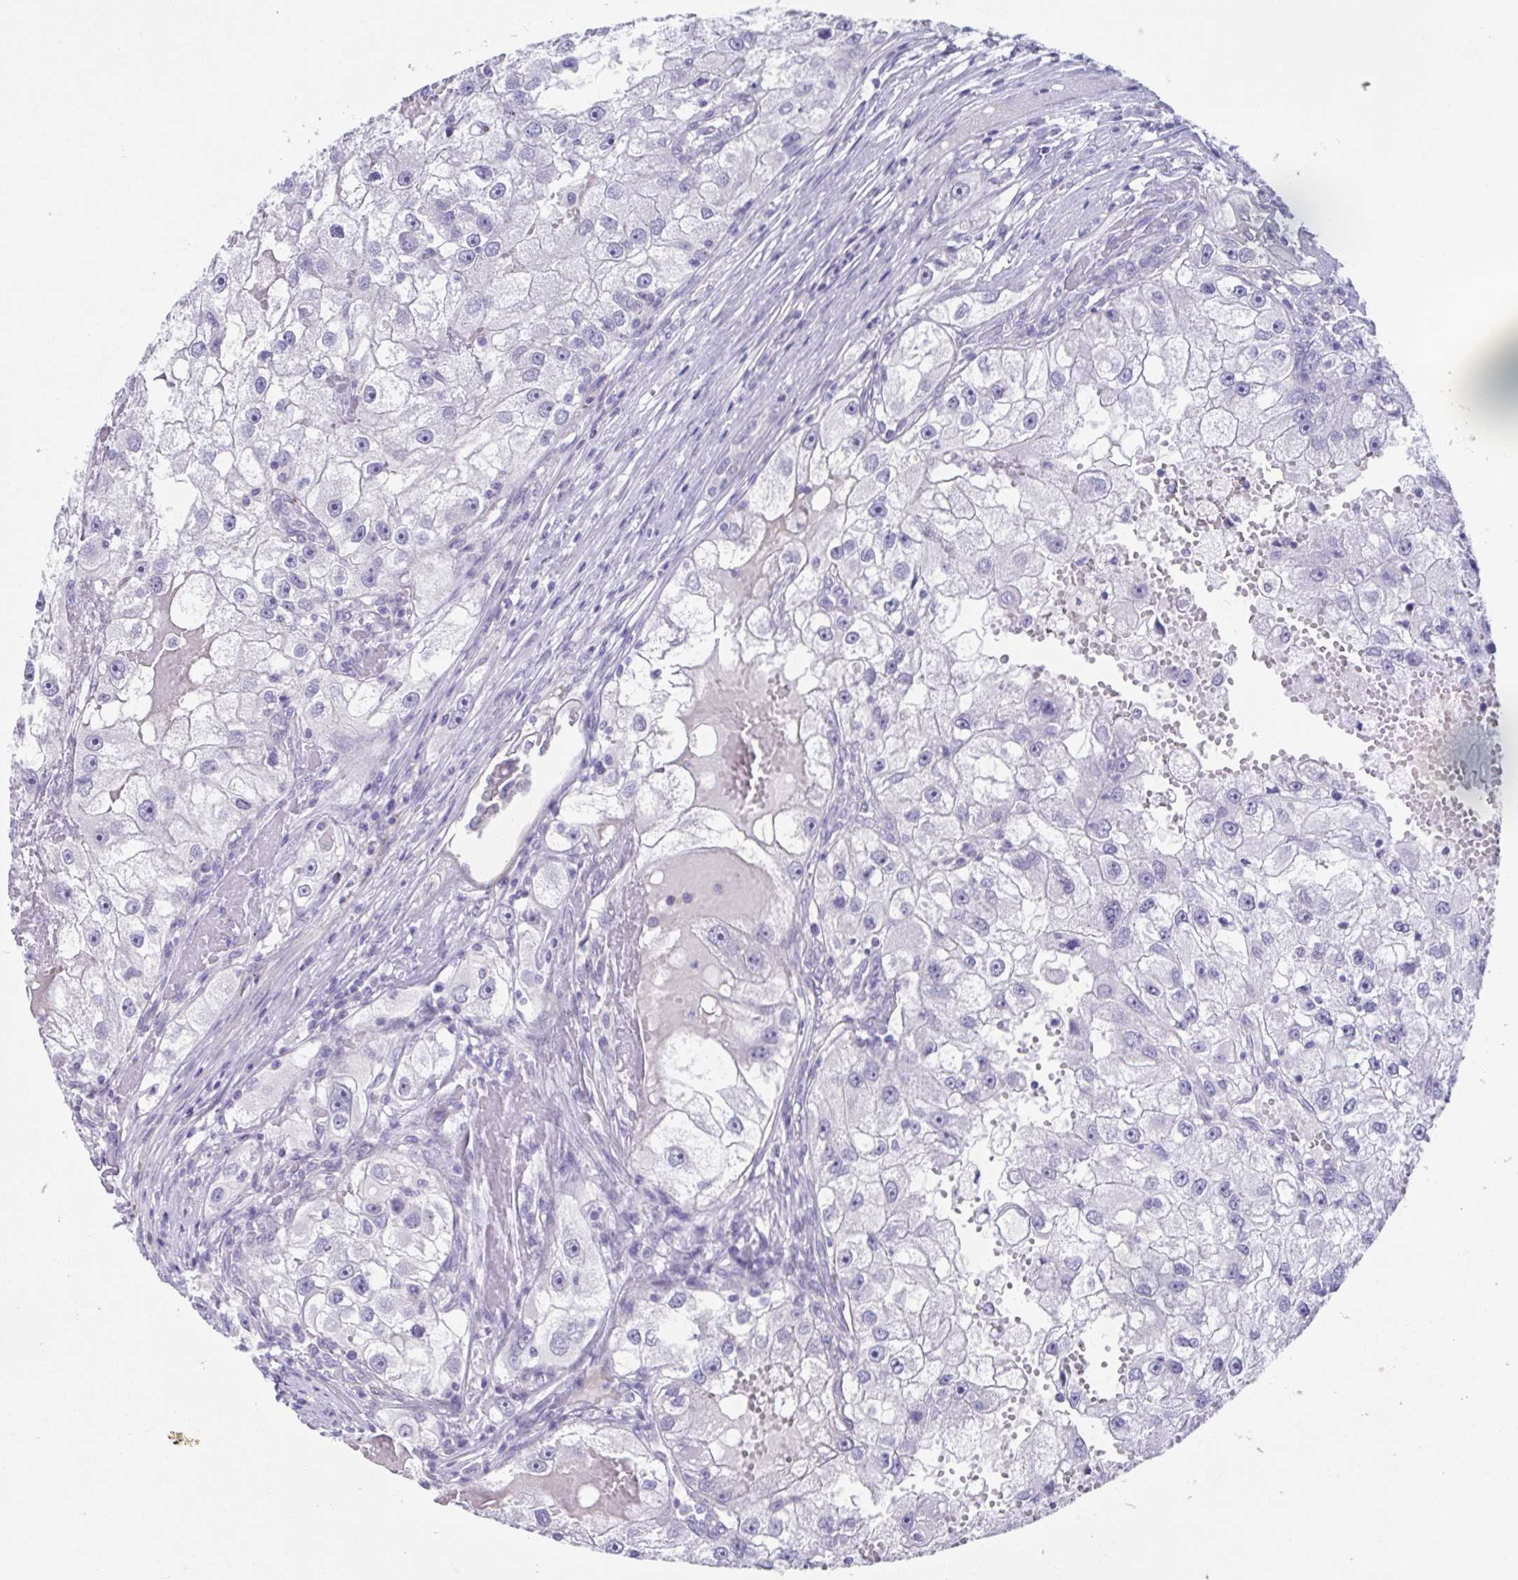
{"staining": {"intensity": "negative", "quantity": "none", "location": "none"}, "tissue": "renal cancer", "cell_type": "Tumor cells", "image_type": "cancer", "snomed": [{"axis": "morphology", "description": "Adenocarcinoma, NOS"}, {"axis": "topography", "description": "Kidney"}], "caption": "Tumor cells show no significant protein staining in renal cancer (adenocarcinoma).", "gene": "TEX12", "patient": {"sex": "male", "age": 63}}